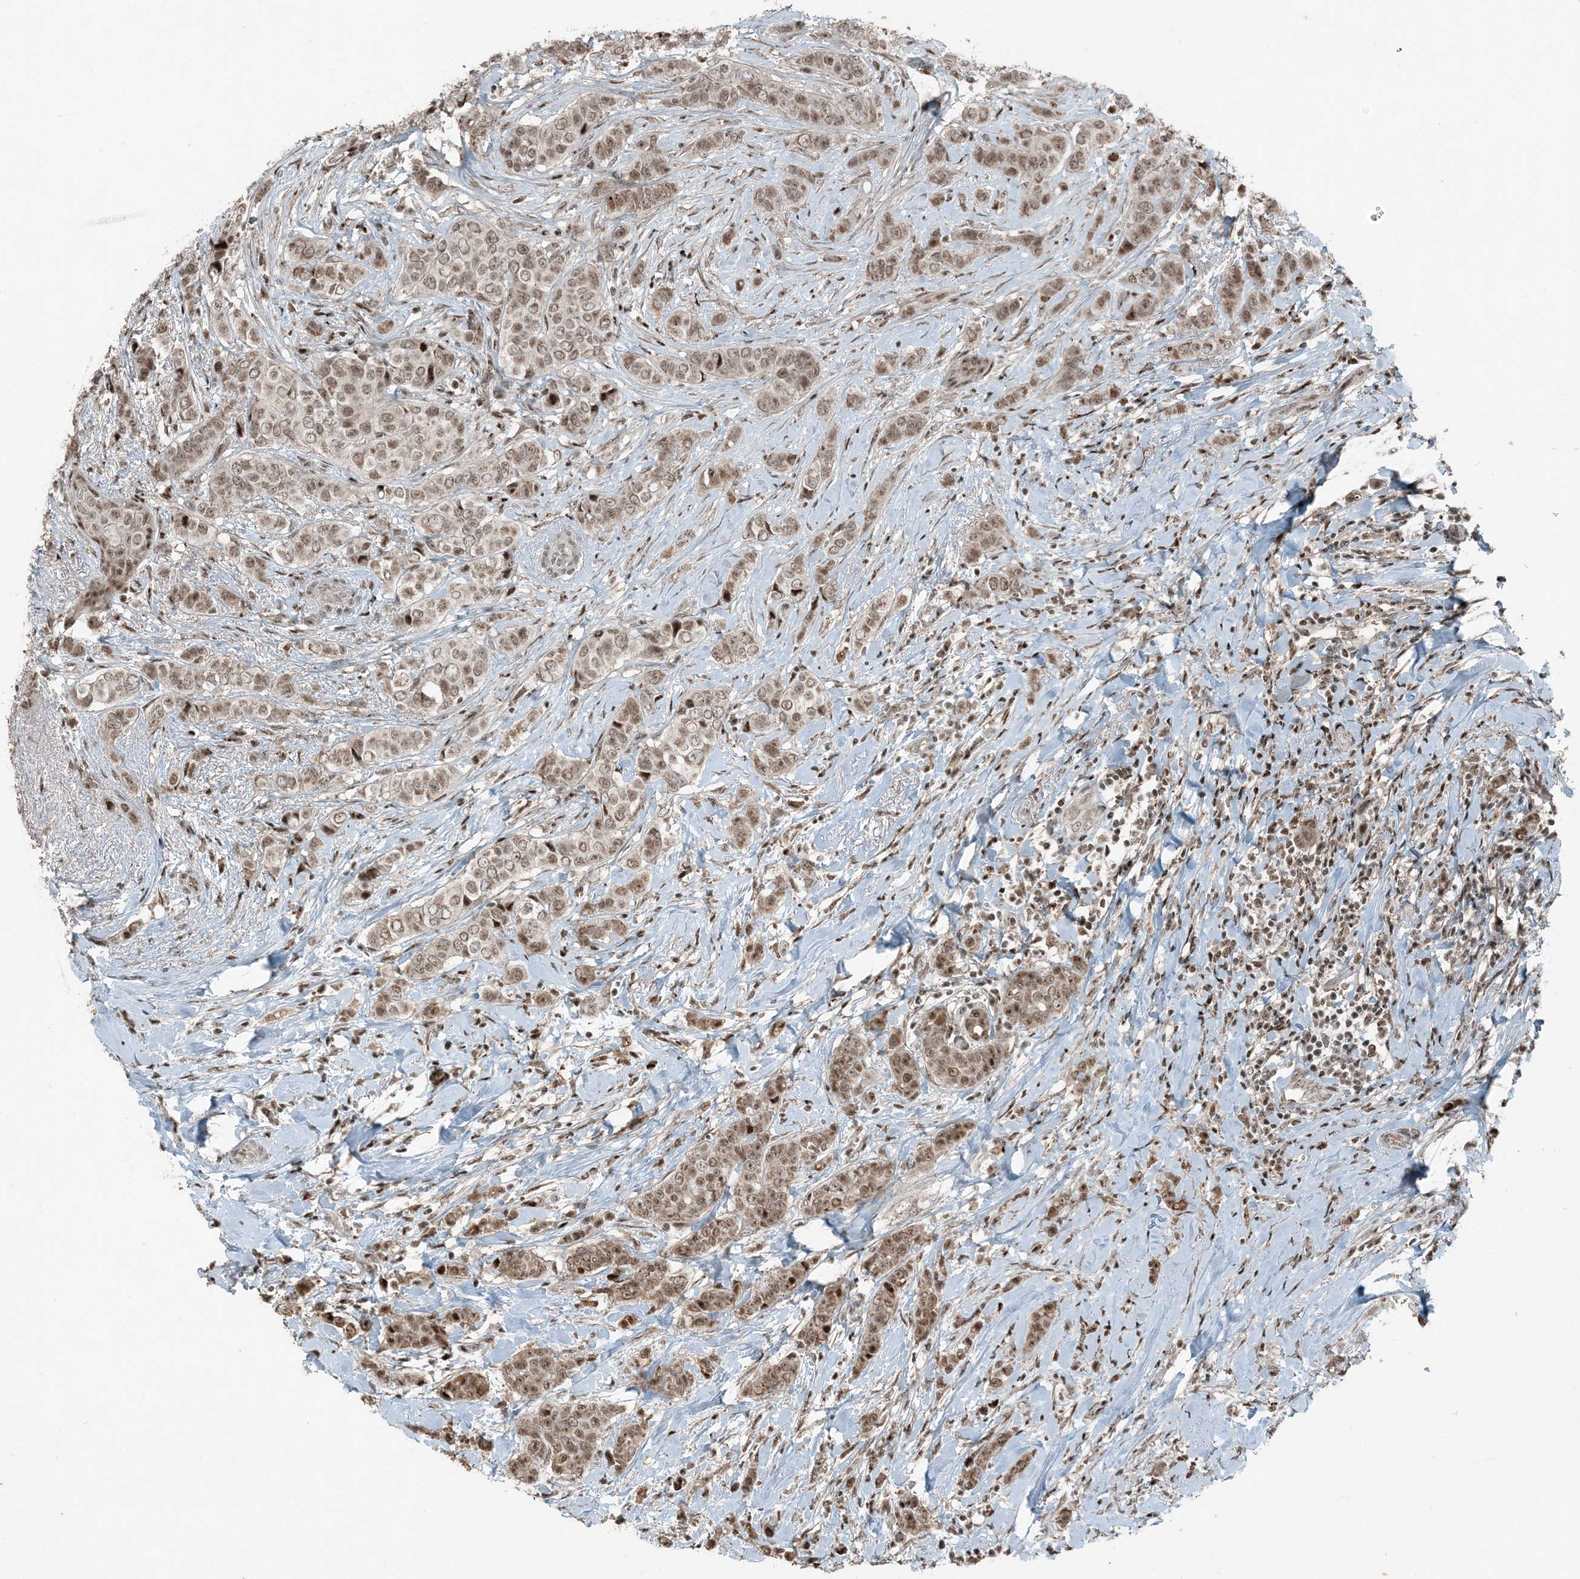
{"staining": {"intensity": "moderate", "quantity": ">75%", "location": "nuclear"}, "tissue": "breast cancer", "cell_type": "Tumor cells", "image_type": "cancer", "snomed": [{"axis": "morphology", "description": "Lobular carcinoma"}, {"axis": "topography", "description": "Breast"}], "caption": "Human lobular carcinoma (breast) stained with a protein marker shows moderate staining in tumor cells.", "gene": "TADA2B", "patient": {"sex": "female", "age": 51}}